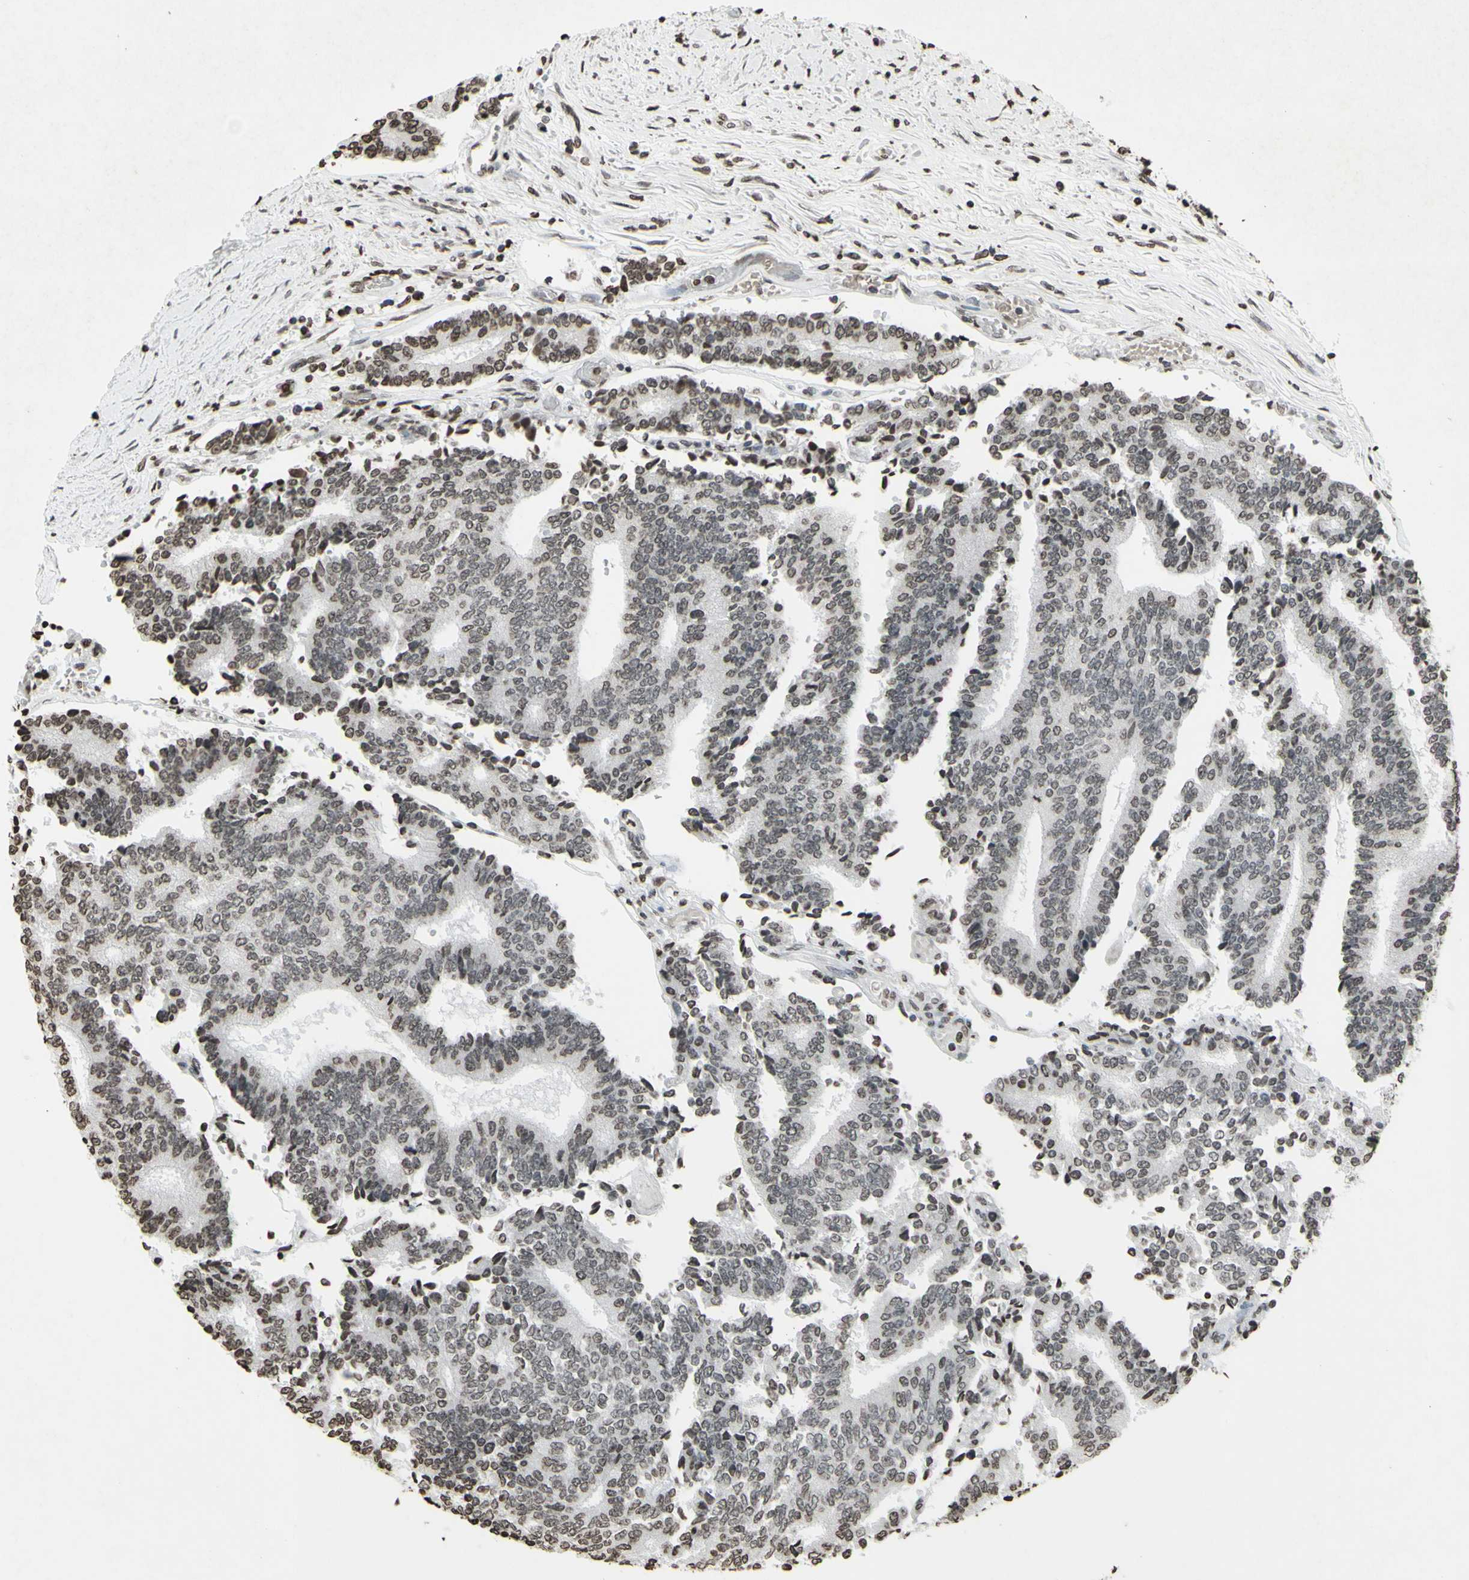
{"staining": {"intensity": "weak", "quantity": "25%-75%", "location": "nuclear"}, "tissue": "prostate cancer", "cell_type": "Tumor cells", "image_type": "cancer", "snomed": [{"axis": "morphology", "description": "Normal tissue, NOS"}, {"axis": "morphology", "description": "Adenocarcinoma, High grade"}, {"axis": "topography", "description": "Prostate"}, {"axis": "topography", "description": "Seminal veicle"}], "caption": "Immunohistochemistry (IHC) (DAB (3,3'-diaminobenzidine)) staining of human adenocarcinoma (high-grade) (prostate) displays weak nuclear protein positivity in approximately 25%-75% of tumor cells.", "gene": "CD79B", "patient": {"sex": "male", "age": 55}}